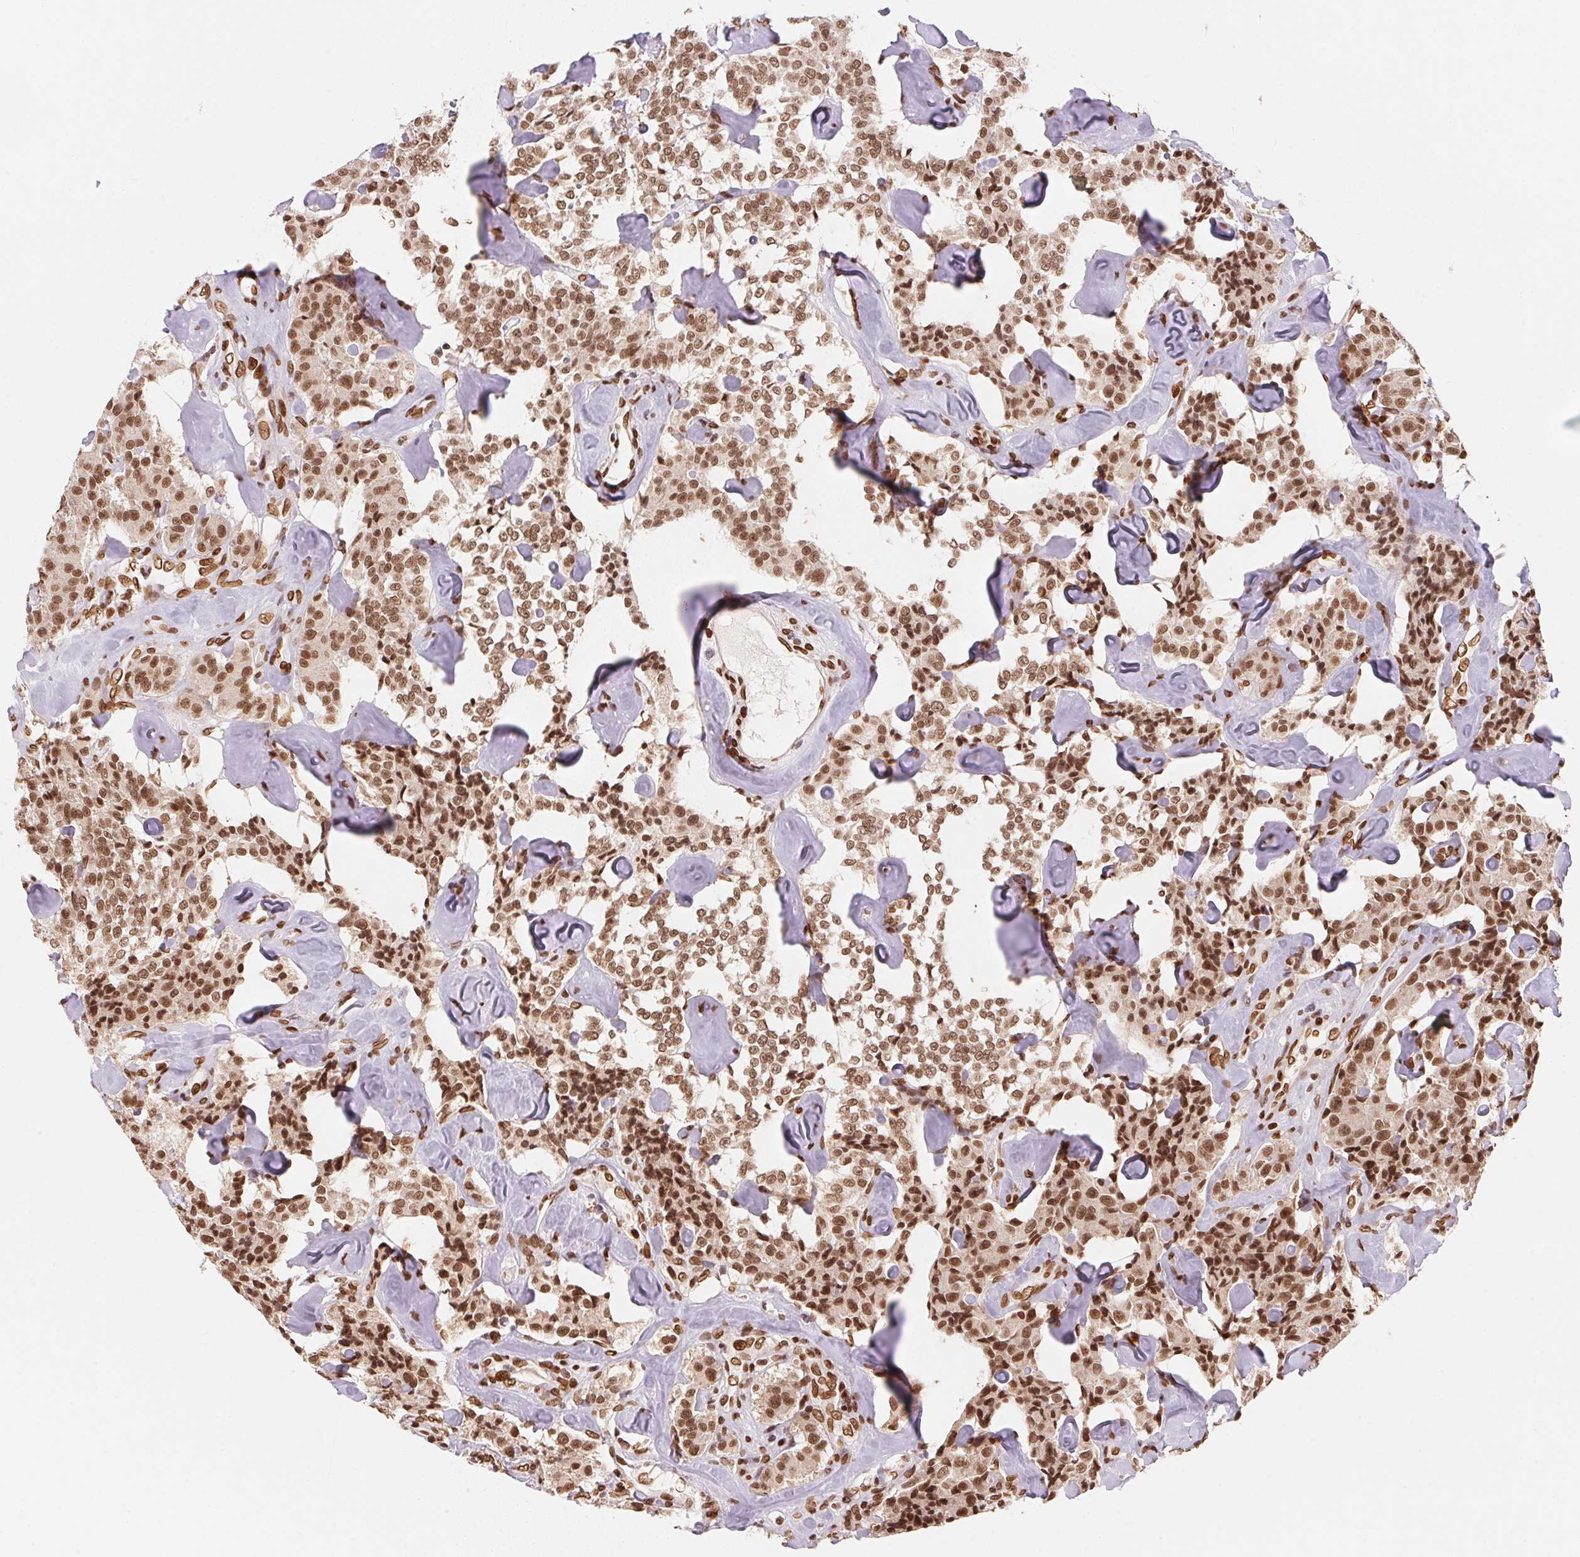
{"staining": {"intensity": "moderate", "quantity": ">75%", "location": "nuclear"}, "tissue": "carcinoid", "cell_type": "Tumor cells", "image_type": "cancer", "snomed": [{"axis": "morphology", "description": "Carcinoid, malignant, NOS"}, {"axis": "topography", "description": "Pancreas"}], "caption": "The image demonstrates staining of carcinoid (malignant), revealing moderate nuclear protein staining (brown color) within tumor cells.", "gene": "SAP30BP", "patient": {"sex": "male", "age": 41}}